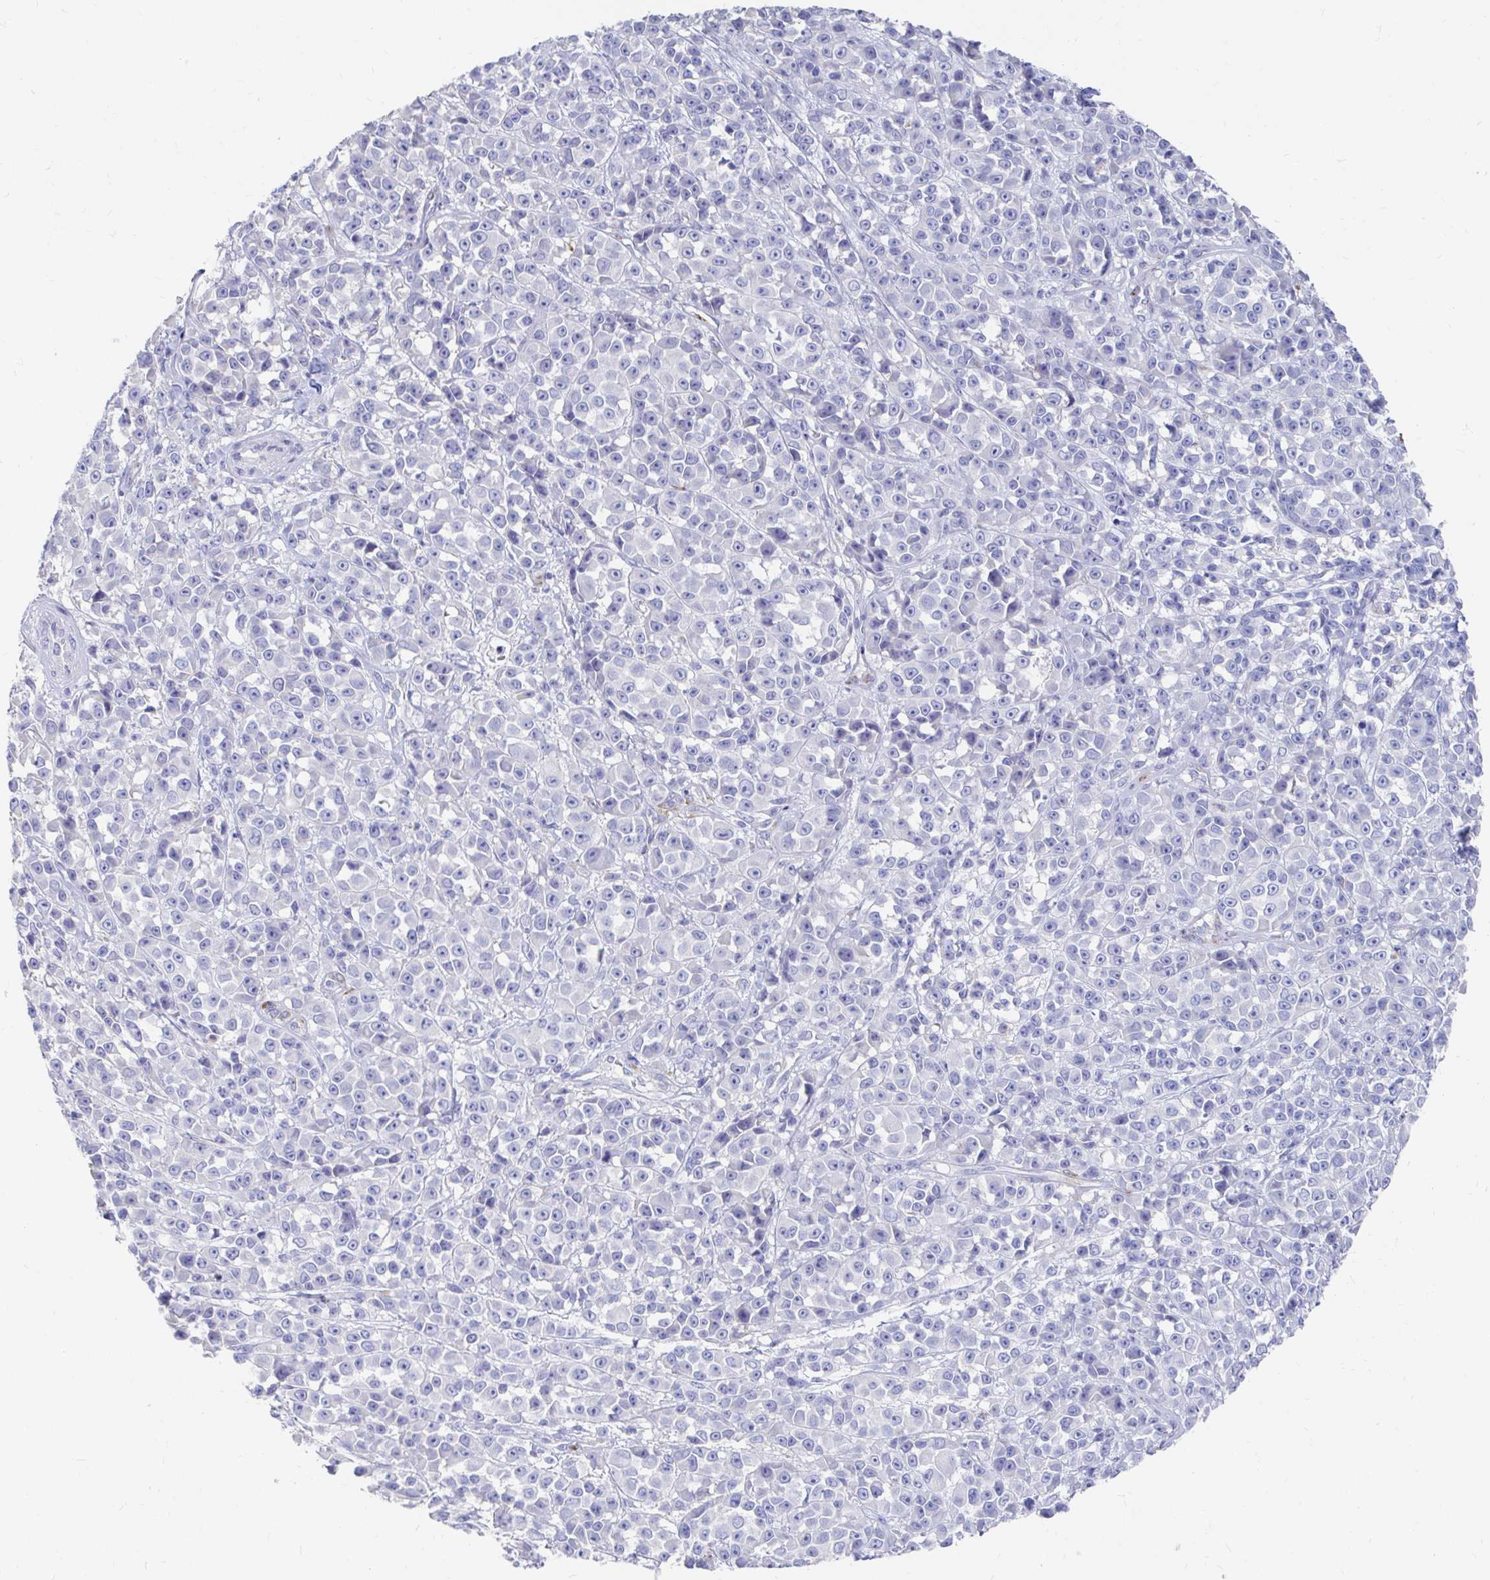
{"staining": {"intensity": "negative", "quantity": "none", "location": "none"}, "tissue": "melanoma", "cell_type": "Tumor cells", "image_type": "cancer", "snomed": [{"axis": "morphology", "description": "Malignant melanoma, NOS"}, {"axis": "topography", "description": "Skin"}, {"axis": "topography", "description": "Skin of back"}], "caption": "Melanoma was stained to show a protein in brown. There is no significant expression in tumor cells.", "gene": "LAMC3", "patient": {"sex": "male", "age": 91}}